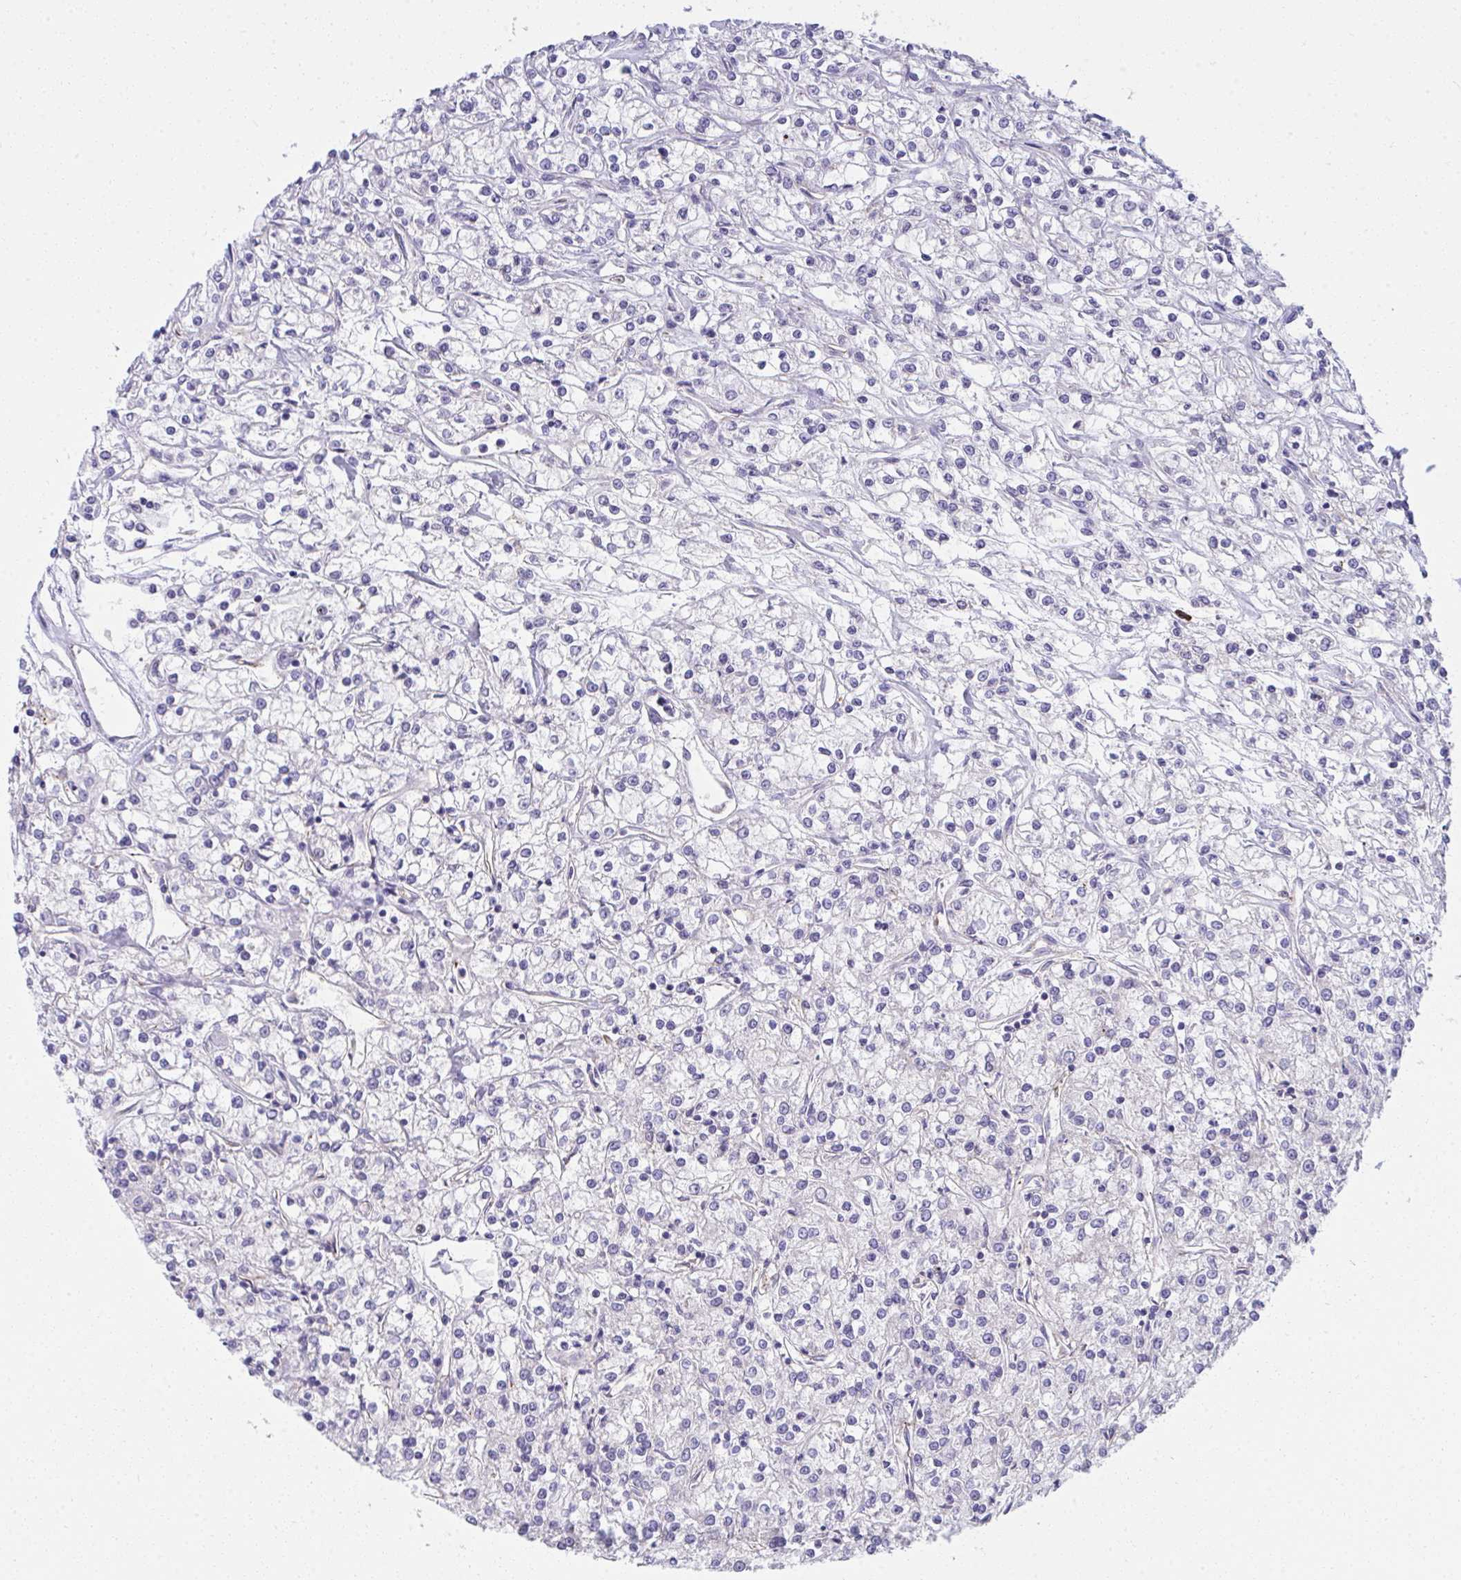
{"staining": {"intensity": "negative", "quantity": "none", "location": "none"}, "tissue": "renal cancer", "cell_type": "Tumor cells", "image_type": "cancer", "snomed": [{"axis": "morphology", "description": "Adenocarcinoma, NOS"}, {"axis": "topography", "description": "Kidney"}], "caption": "A high-resolution photomicrograph shows immunohistochemistry (IHC) staining of renal cancer, which reveals no significant positivity in tumor cells.", "gene": "FASLG", "patient": {"sex": "female", "age": 59}}